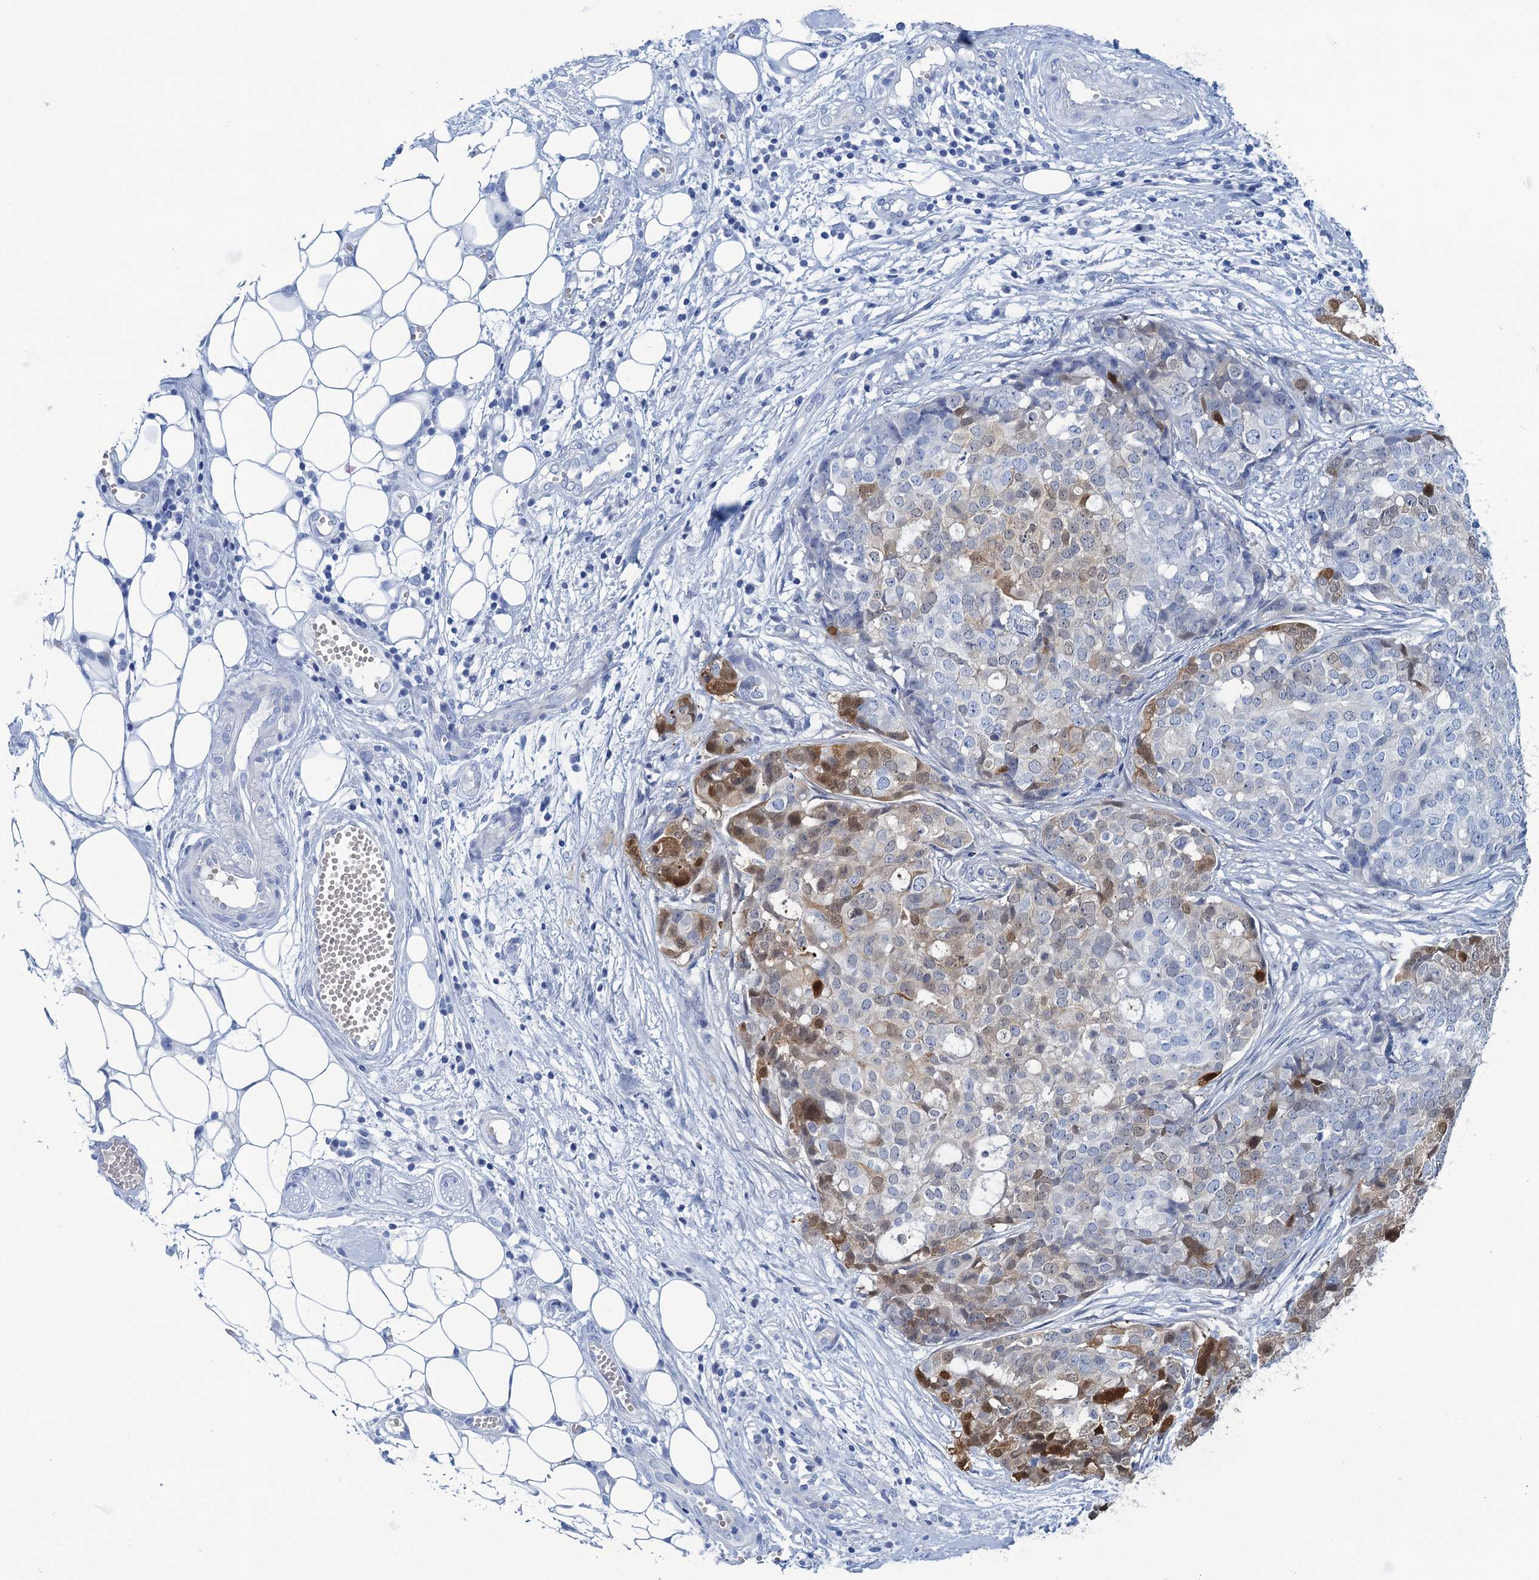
{"staining": {"intensity": "moderate", "quantity": "<25%", "location": "cytoplasmic/membranous,nuclear"}, "tissue": "ovarian cancer", "cell_type": "Tumor cells", "image_type": "cancer", "snomed": [{"axis": "morphology", "description": "Cystadenocarcinoma, serous, NOS"}, {"axis": "topography", "description": "Soft tissue"}, {"axis": "topography", "description": "Ovary"}], "caption": "IHC staining of ovarian serous cystadenocarcinoma, which demonstrates low levels of moderate cytoplasmic/membranous and nuclear expression in about <25% of tumor cells indicating moderate cytoplasmic/membranous and nuclear protein positivity. The staining was performed using DAB (brown) for protein detection and nuclei were counterstained in hematoxylin (blue).", "gene": "CALML5", "patient": {"sex": "female", "age": 57}}